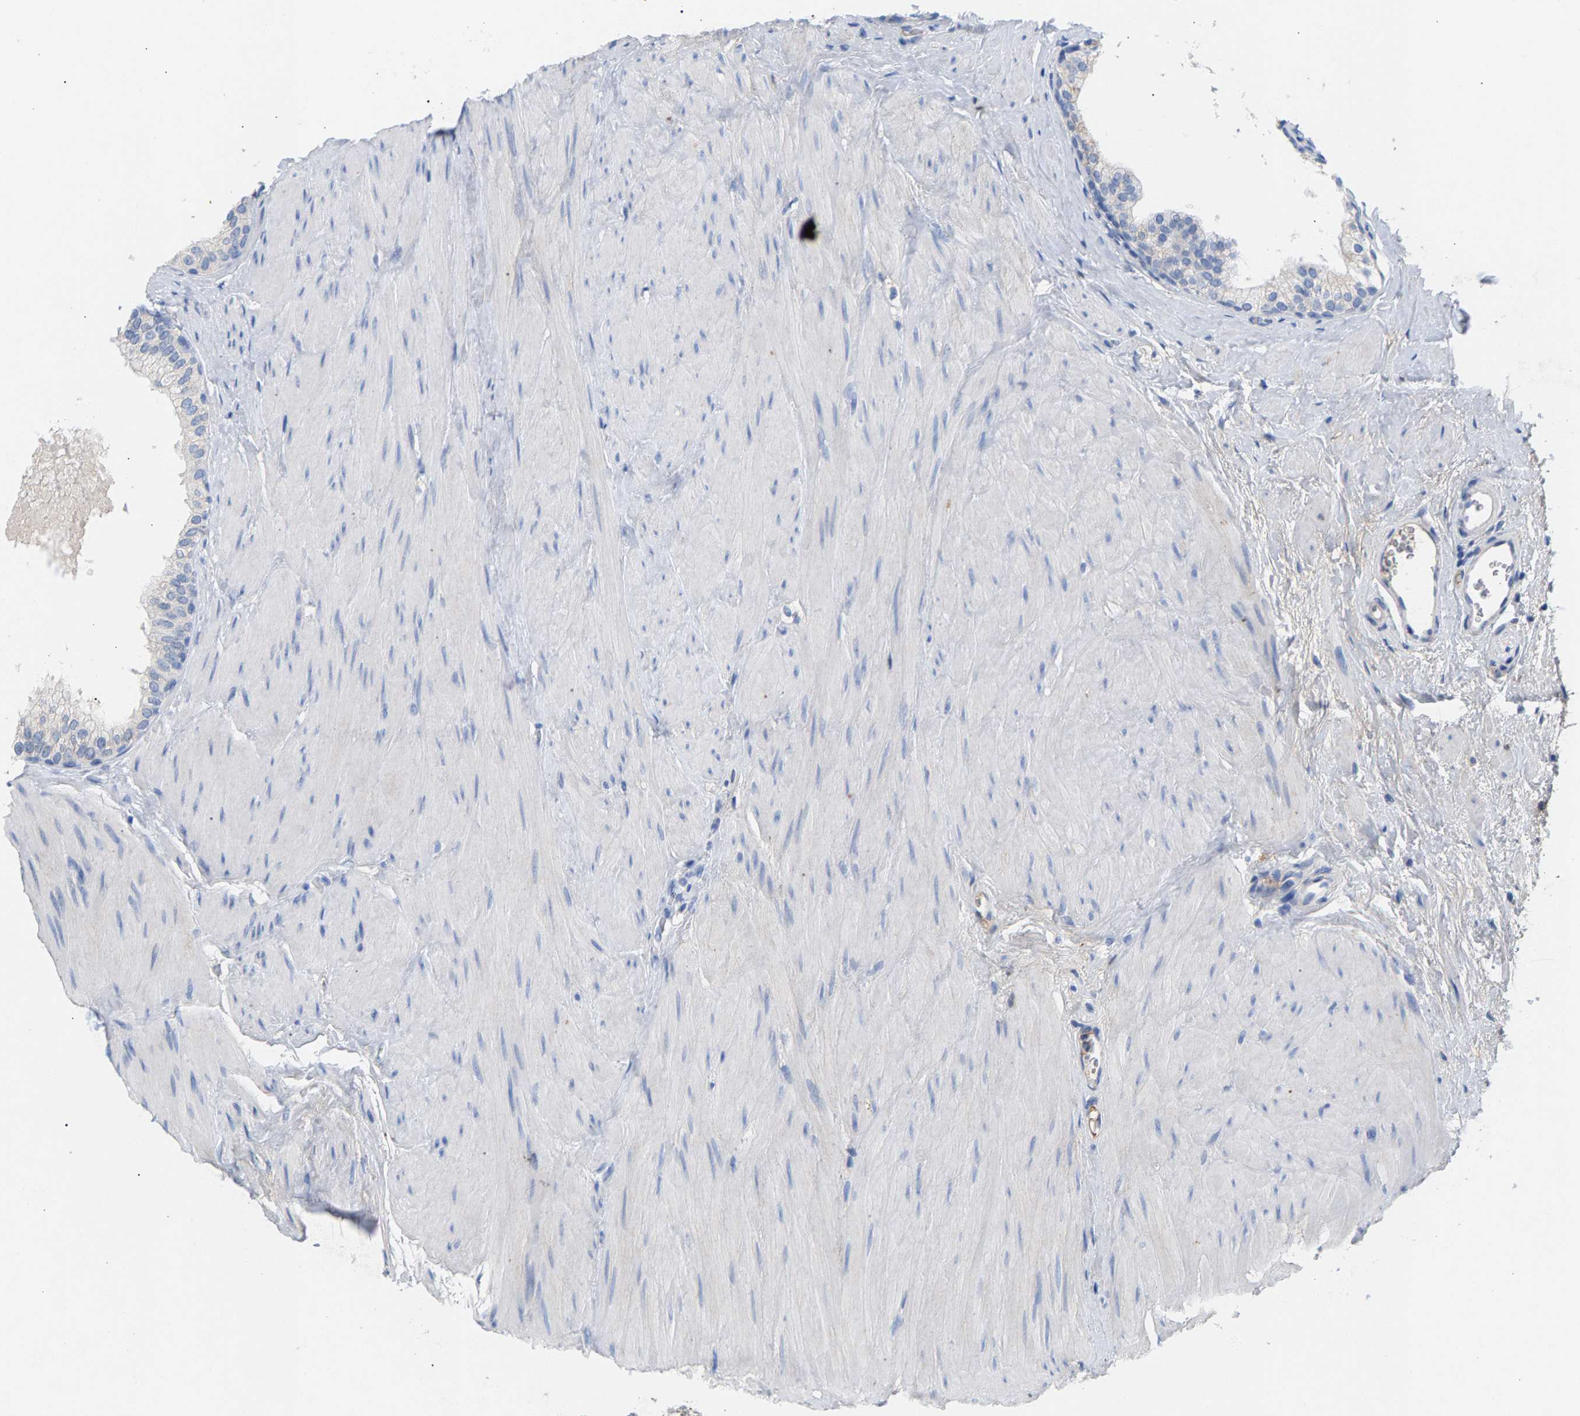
{"staining": {"intensity": "negative", "quantity": "none", "location": "none"}, "tissue": "prostate", "cell_type": "Glandular cells", "image_type": "normal", "snomed": [{"axis": "morphology", "description": "Normal tissue, NOS"}, {"axis": "topography", "description": "Prostate"}], "caption": "Immunohistochemical staining of benign prostate demonstrates no significant staining in glandular cells. (DAB (3,3'-diaminobenzidine) immunohistochemistry, high magnification).", "gene": "APOH", "patient": {"sex": "male", "age": 60}}